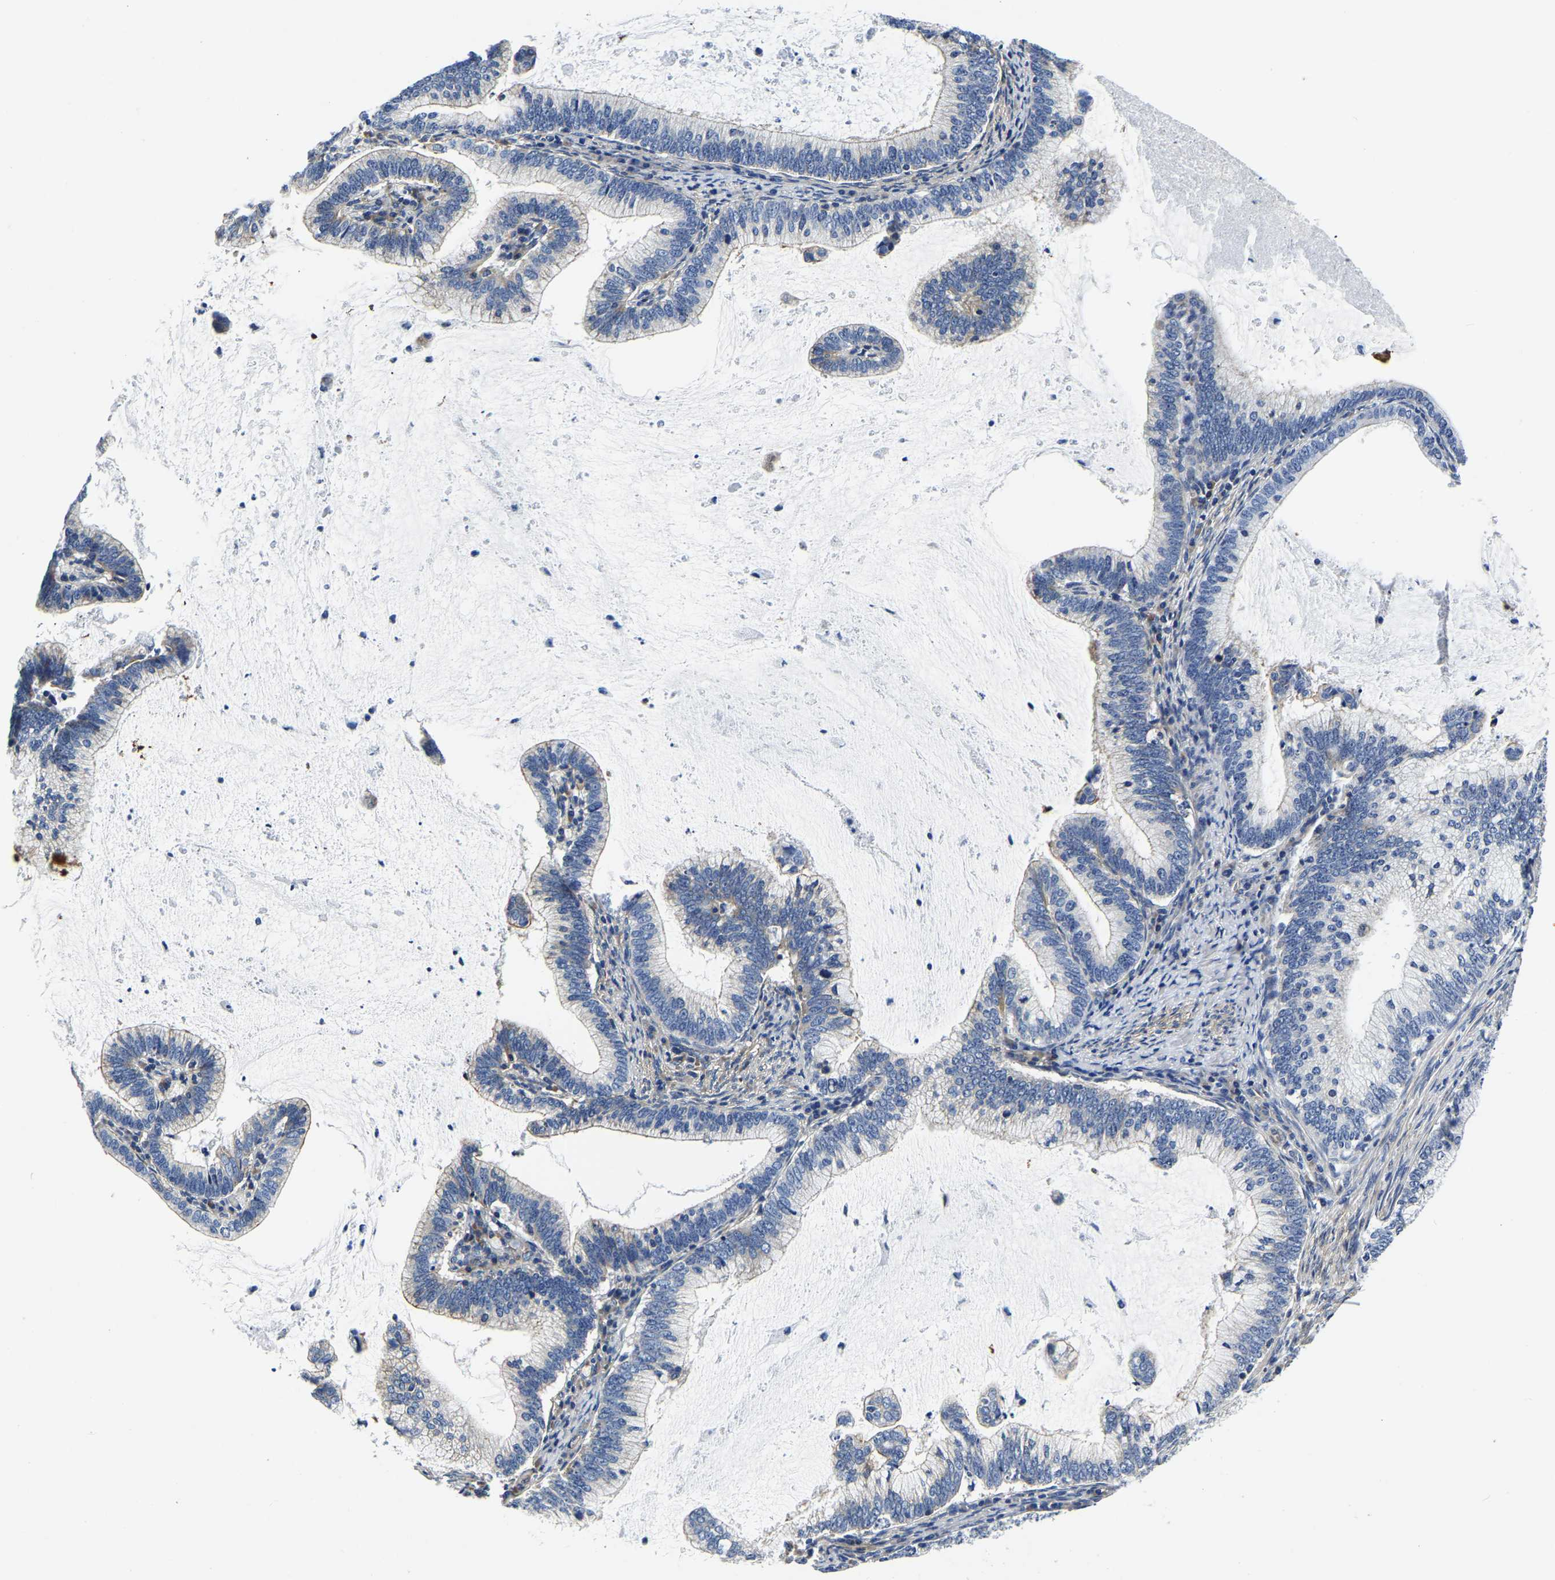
{"staining": {"intensity": "negative", "quantity": "none", "location": "none"}, "tissue": "cervical cancer", "cell_type": "Tumor cells", "image_type": "cancer", "snomed": [{"axis": "morphology", "description": "Adenocarcinoma, NOS"}, {"axis": "topography", "description": "Cervix"}], "caption": "This is an IHC image of human cervical adenocarcinoma. There is no positivity in tumor cells.", "gene": "KCTD17", "patient": {"sex": "female", "age": 36}}